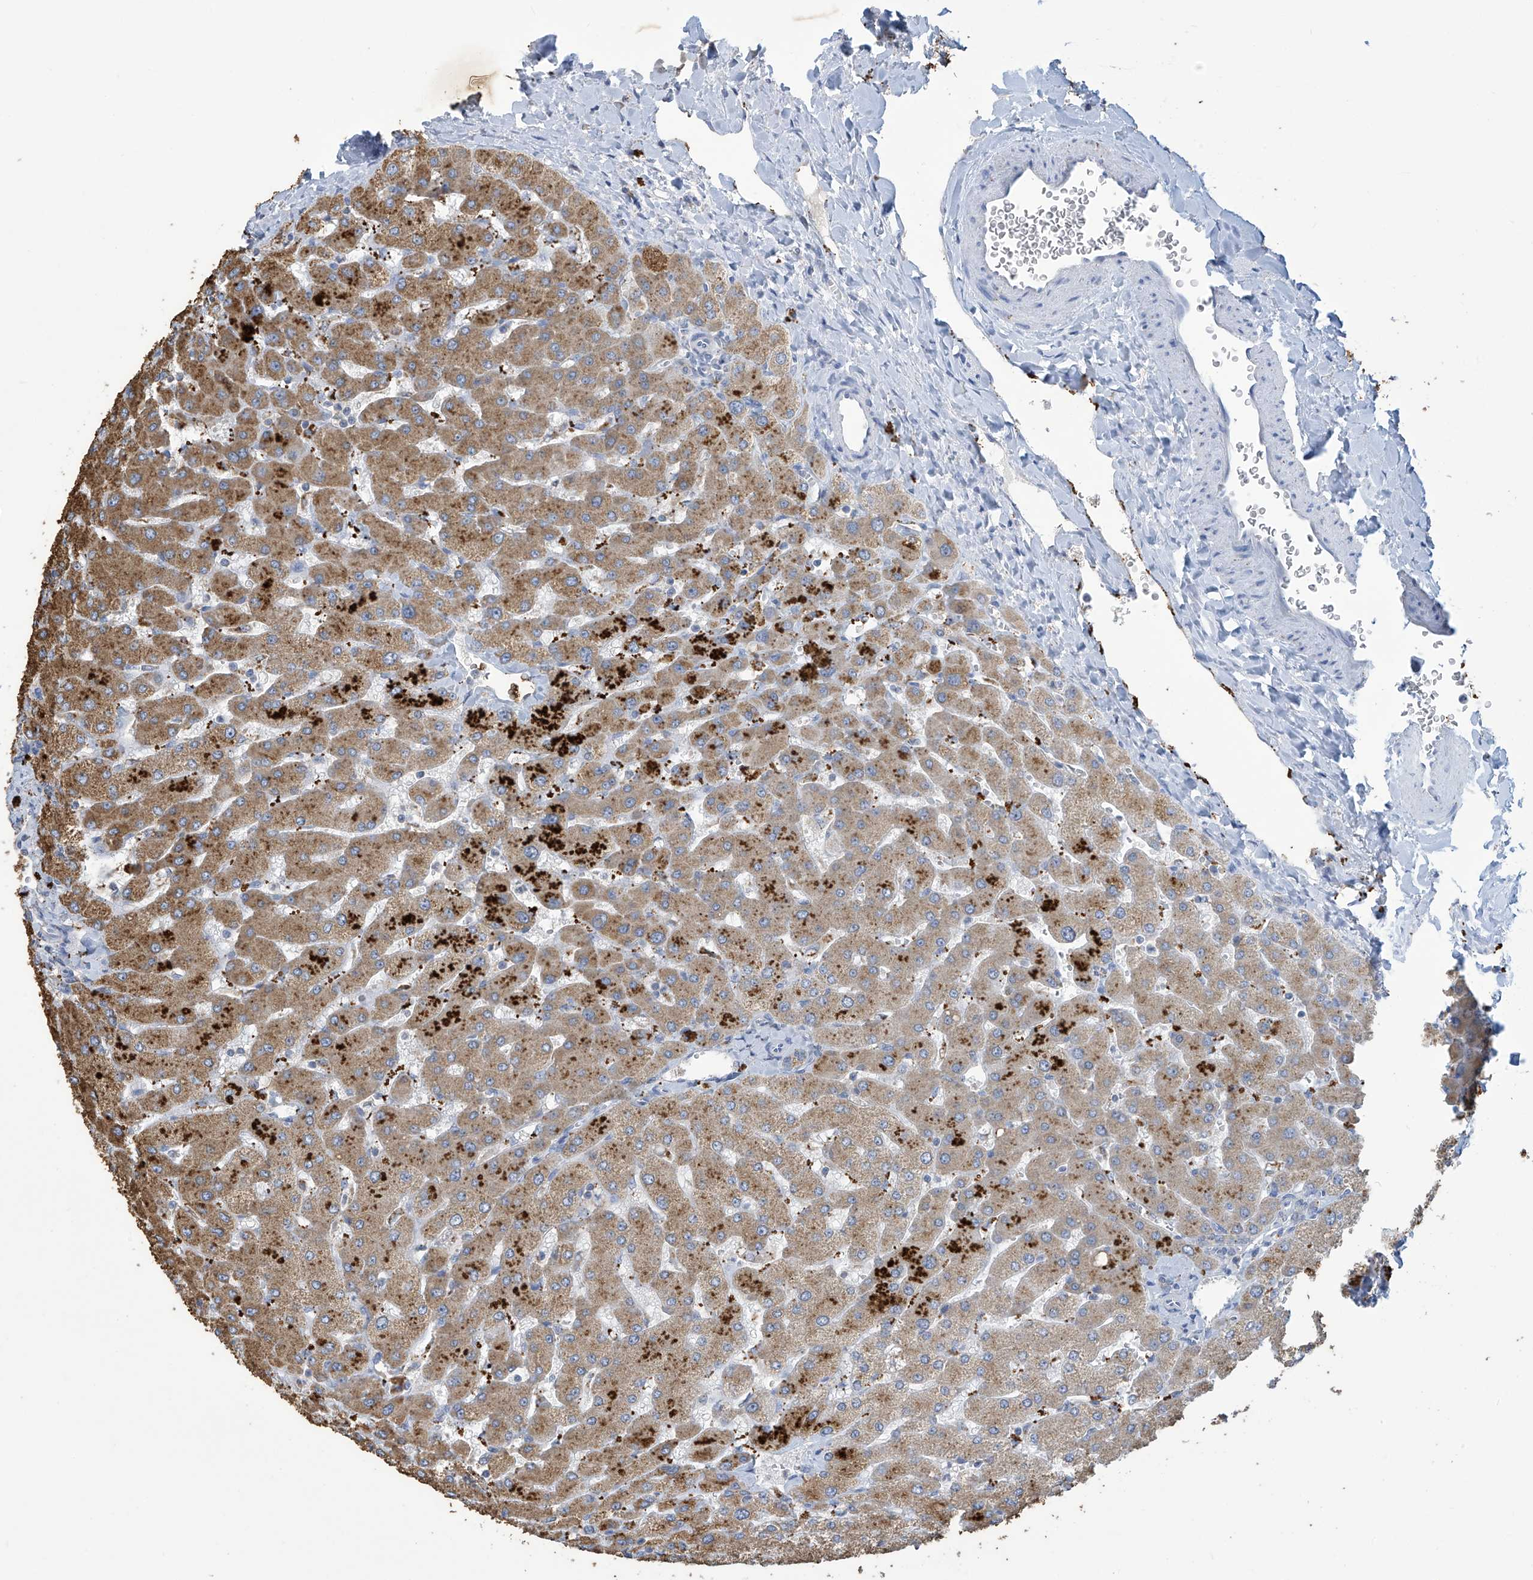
{"staining": {"intensity": "moderate", "quantity": "25%-75%", "location": "cytoplasmic/membranous"}, "tissue": "liver", "cell_type": "Cholangiocytes", "image_type": "normal", "snomed": [{"axis": "morphology", "description": "Normal tissue, NOS"}, {"axis": "topography", "description": "Liver"}], "caption": "Protein expression analysis of benign liver exhibits moderate cytoplasmic/membranous expression in approximately 25%-75% of cholangiocytes. (Brightfield microscopy of DAB IHC at high magnification).", "gene": "OGT", "patient": {"sex": "male", "age": 55}}